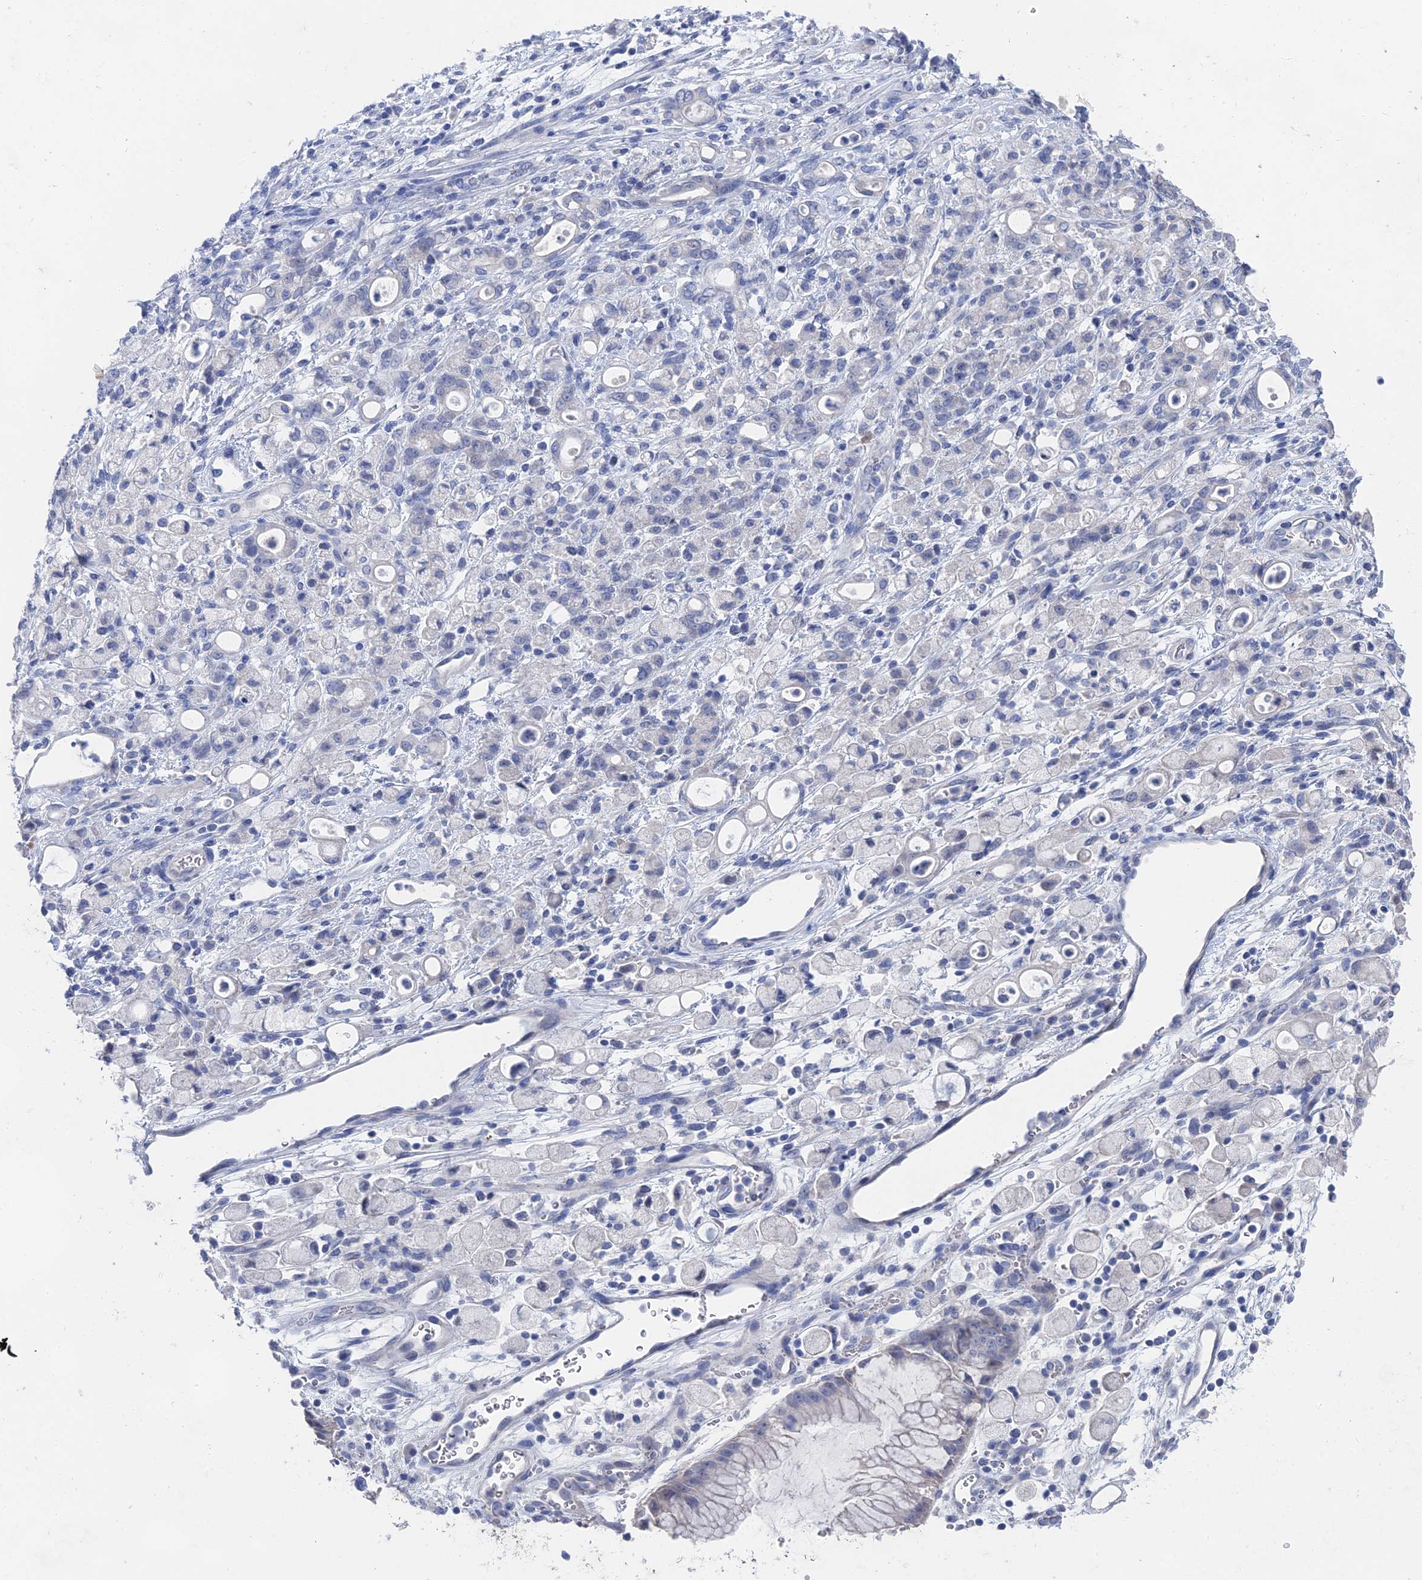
{"staining": {"intensity": "negative", "quantity": "none", "location": "none"}, "tissue": "stomach cancer", "cell_type": "Tumor cells", "image_type": "cancer", "snomed": [{"axis": "morphology", "description": "Adenocarcinoma, NOS"}, {"axis": "topography", "description": "Stomach"}], "caption": "A histopathology image of adenocarcinoma (stomach) stained for a protein shows no brown staining in tumor cells. Brightfield microscopy of immunohistochemistry stained with DAB (3,3'-diaminobenzidine) (brown) and hematoxylin (blue), captured at high magnification.", "gene": "GFAP", "patient": {"sex": "female", "age": 60}}